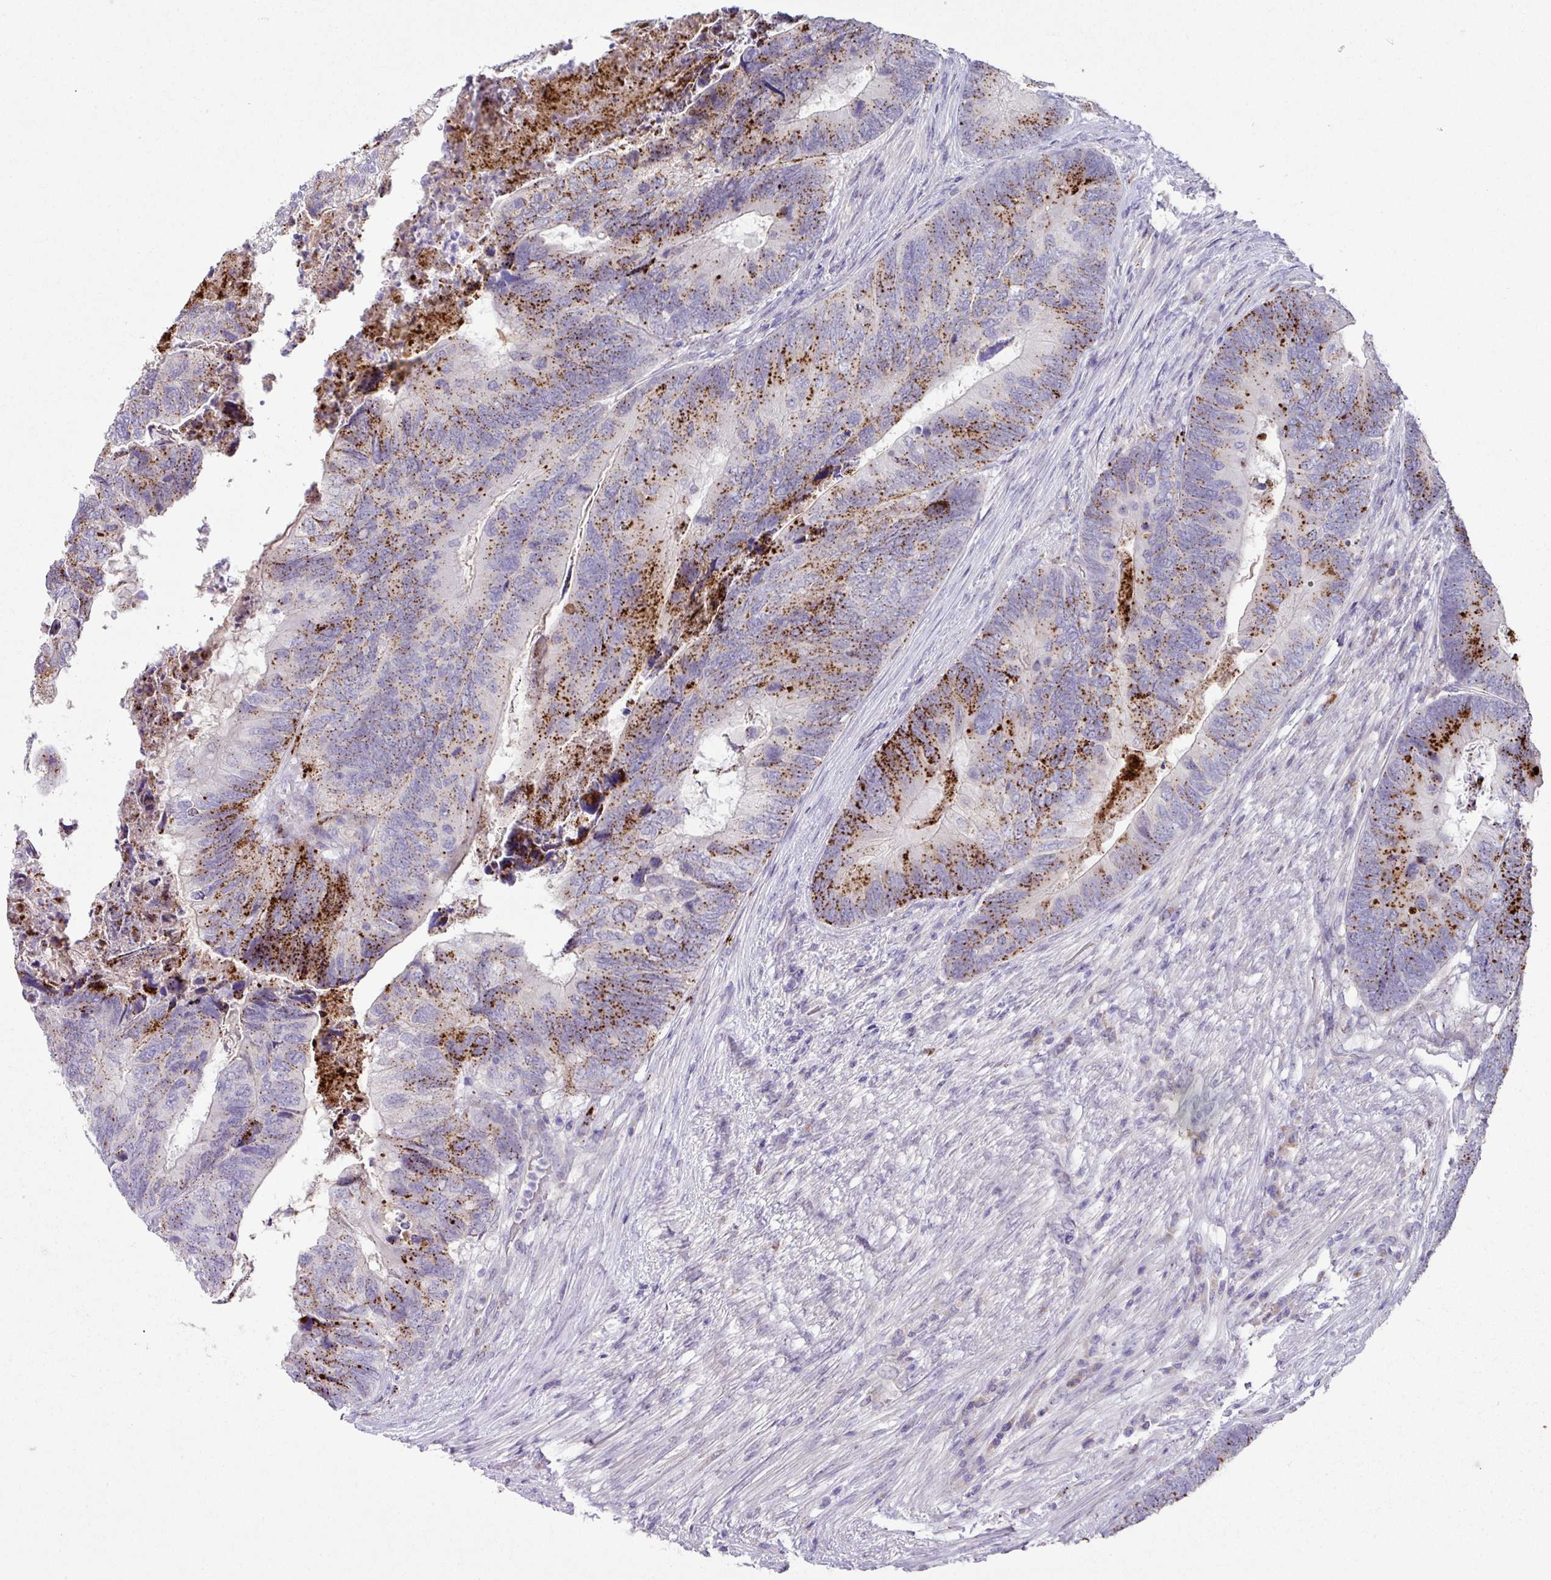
{"staining": {"intensity": "moderate", "quantity": "25%-75%", "location": "cytoplasmic/membranous"}, "tissue": "colorectal cancer", "cell_type": "Tumor cells", "image_type": "cancer", "snomed": [{"axis": "morphology", "description": "Adenocarcinoma, NOS"}, {"axis": "topography", "description": "Colon"}], "caption": "Immunohistochemistry micrograph of colorectal cancer (adenocarcinoma) stained for a protein (brown), which reveals medium levels of moderate cytoplasmic/membranous staining in about 25%-75% of tumor cells.", "gene": "PLEKHH3", "patient": {"sex": "female", "age": 67}}